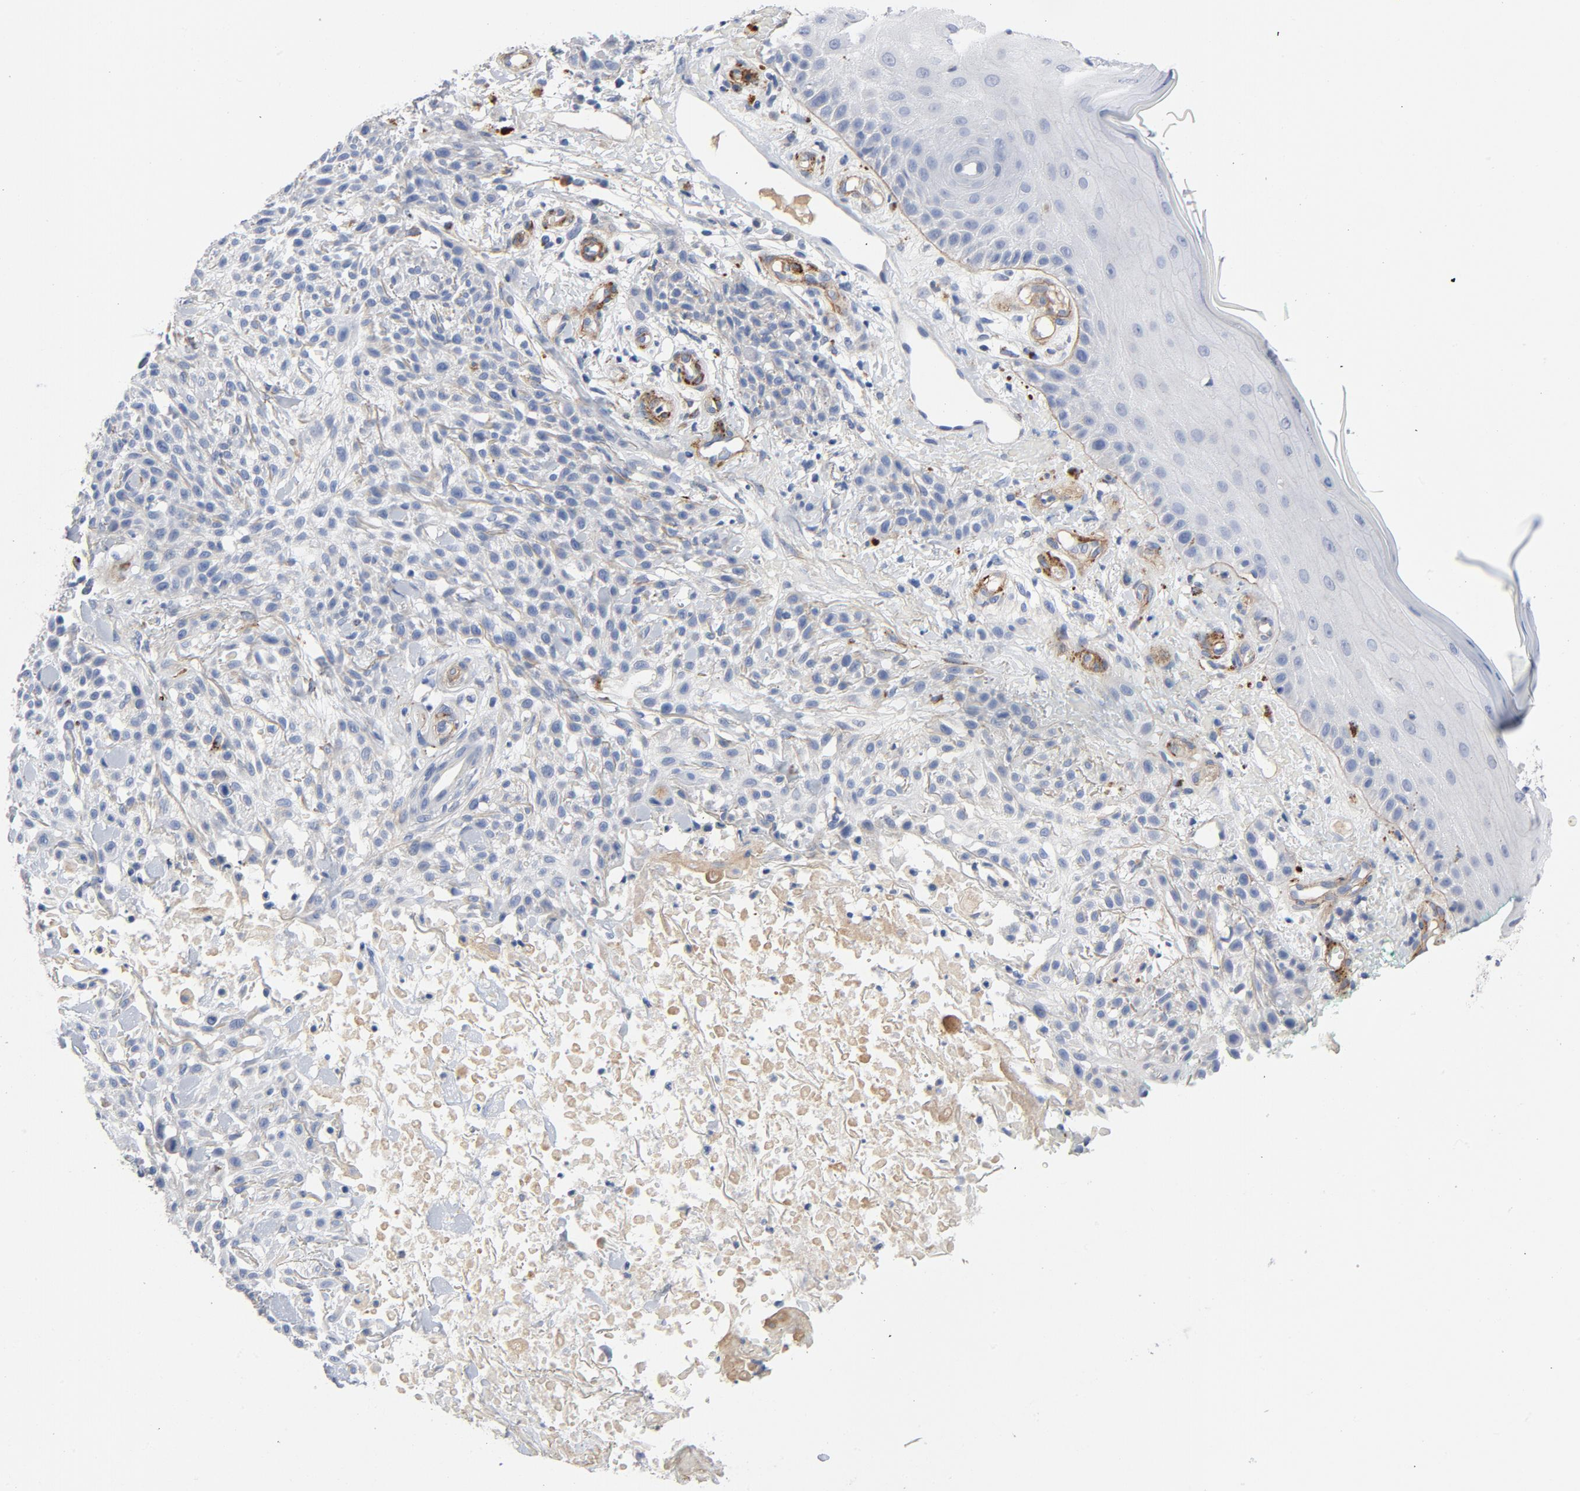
{"staining": {"intensity": "negative", "quantity": "none", "location": "none"}, "tissue": "skin cancer", "cell_type": "Tumor cells", "image_type": "cancer", "snomed": [{"axis": "morphology", "description": "Squamous cell carcinoma, NOS"}, {"axis": "topography", "description": "Skin"}], "caption": "High magnification brightfield microscopy of skin squamous cell carcinoma stained with DAB (3,3'-diaminobenzidine) (brown) and counterstained with hematoxylin (blue): tumor cells show no significant positivity.", "gene": "LAMC1", "patient": {"sex": "female", "age": 42}}